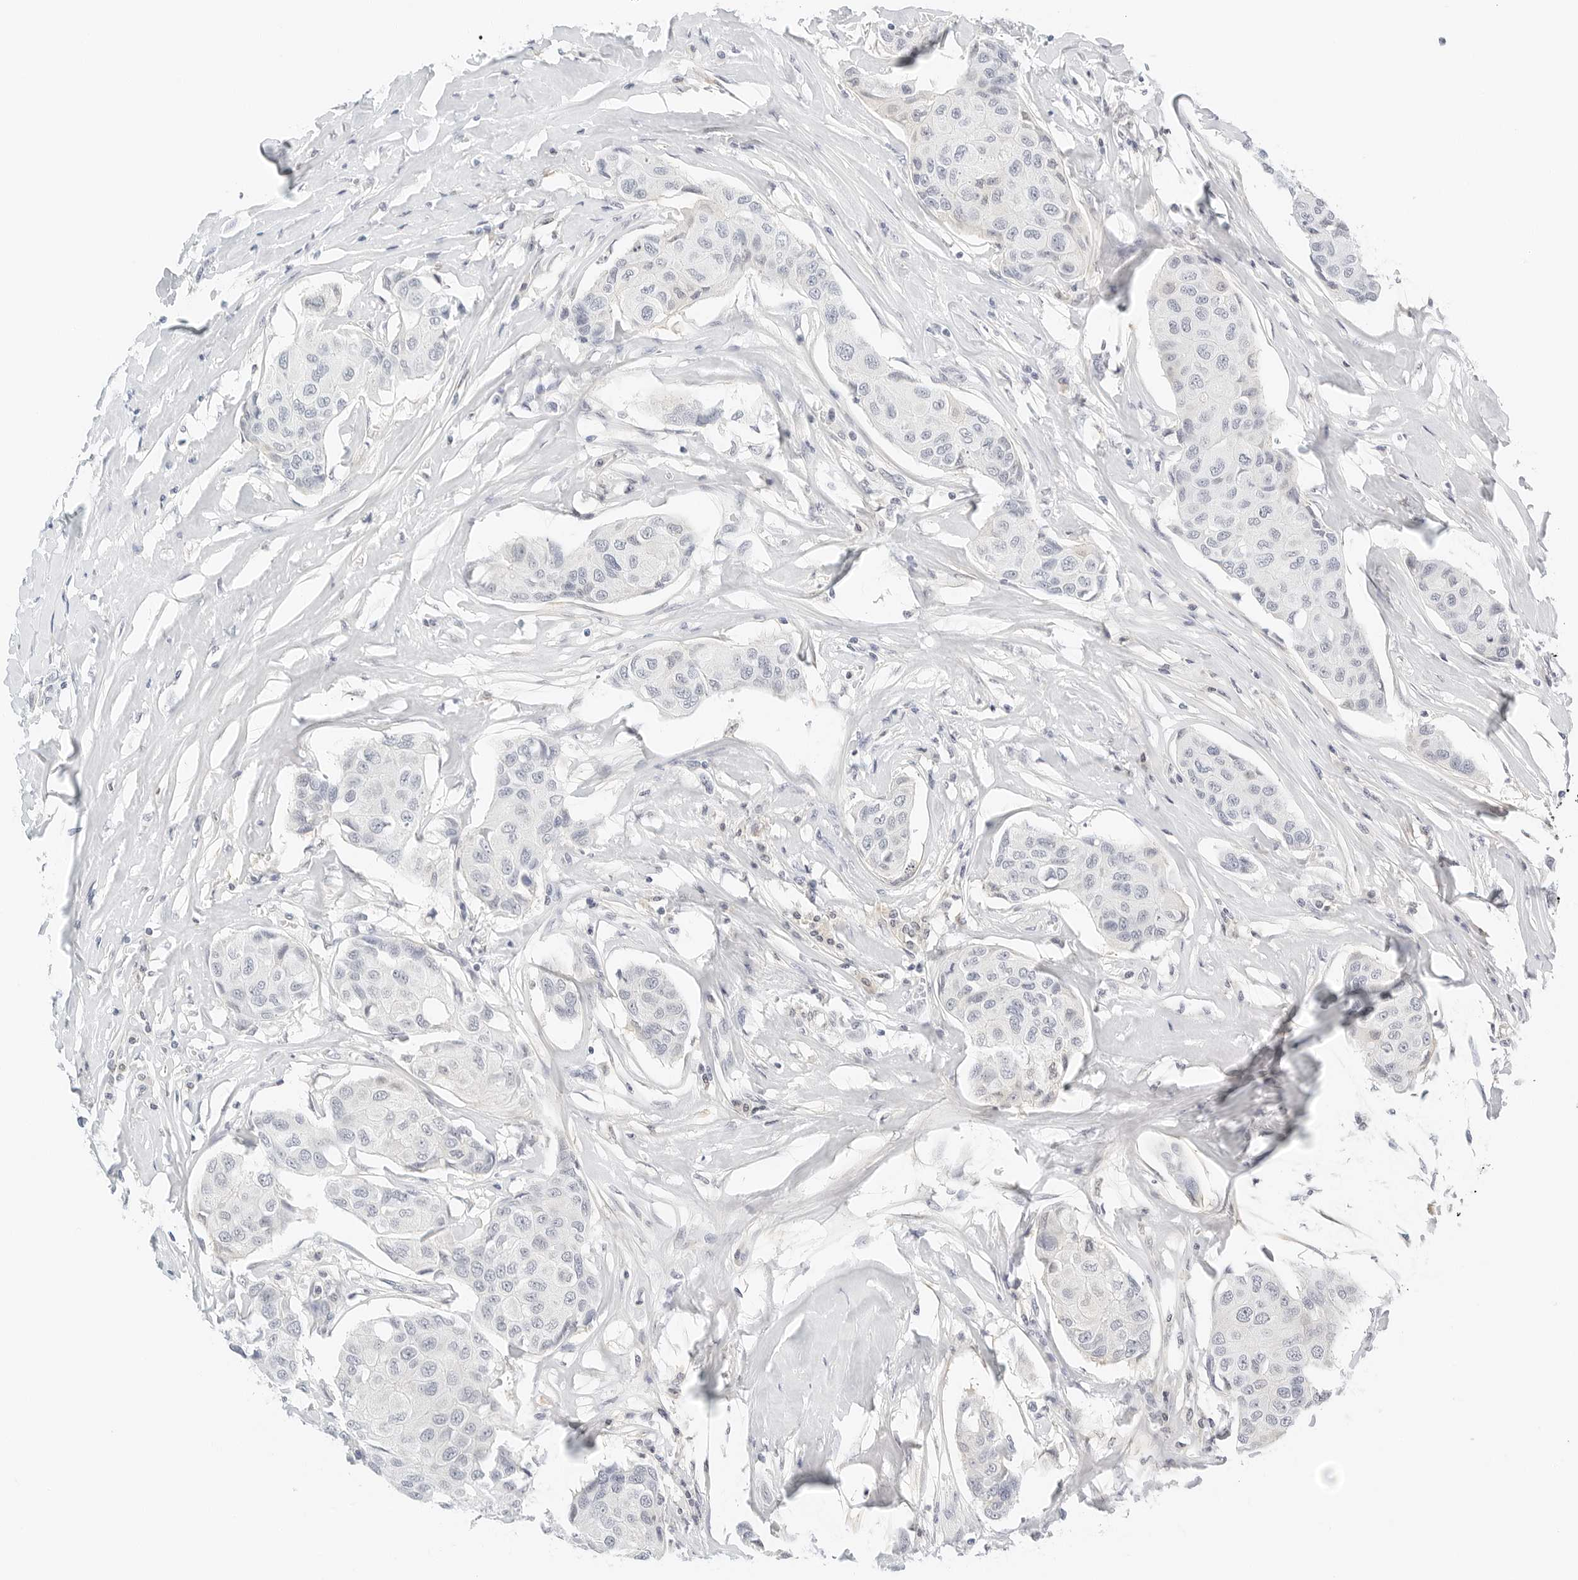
{"staining": {"intensity": "negative", "quantity": "none", "location": "none"}, "tissue": "breast cancer", "cell_type": "Tumor cells", "image_type": "cancer", "snomed": [{"axis": "morphology", "description": "Duct carcinoma"}, {"axis": "topography", "description": "Breast"}], "caption": "This is an immunohistochemistry micrograph of breast infiltrating ductal carcinoma. There is no expression in tumor cells.", "gene": "PKDCC", "patient": {"sex": "female", "age": 80}}